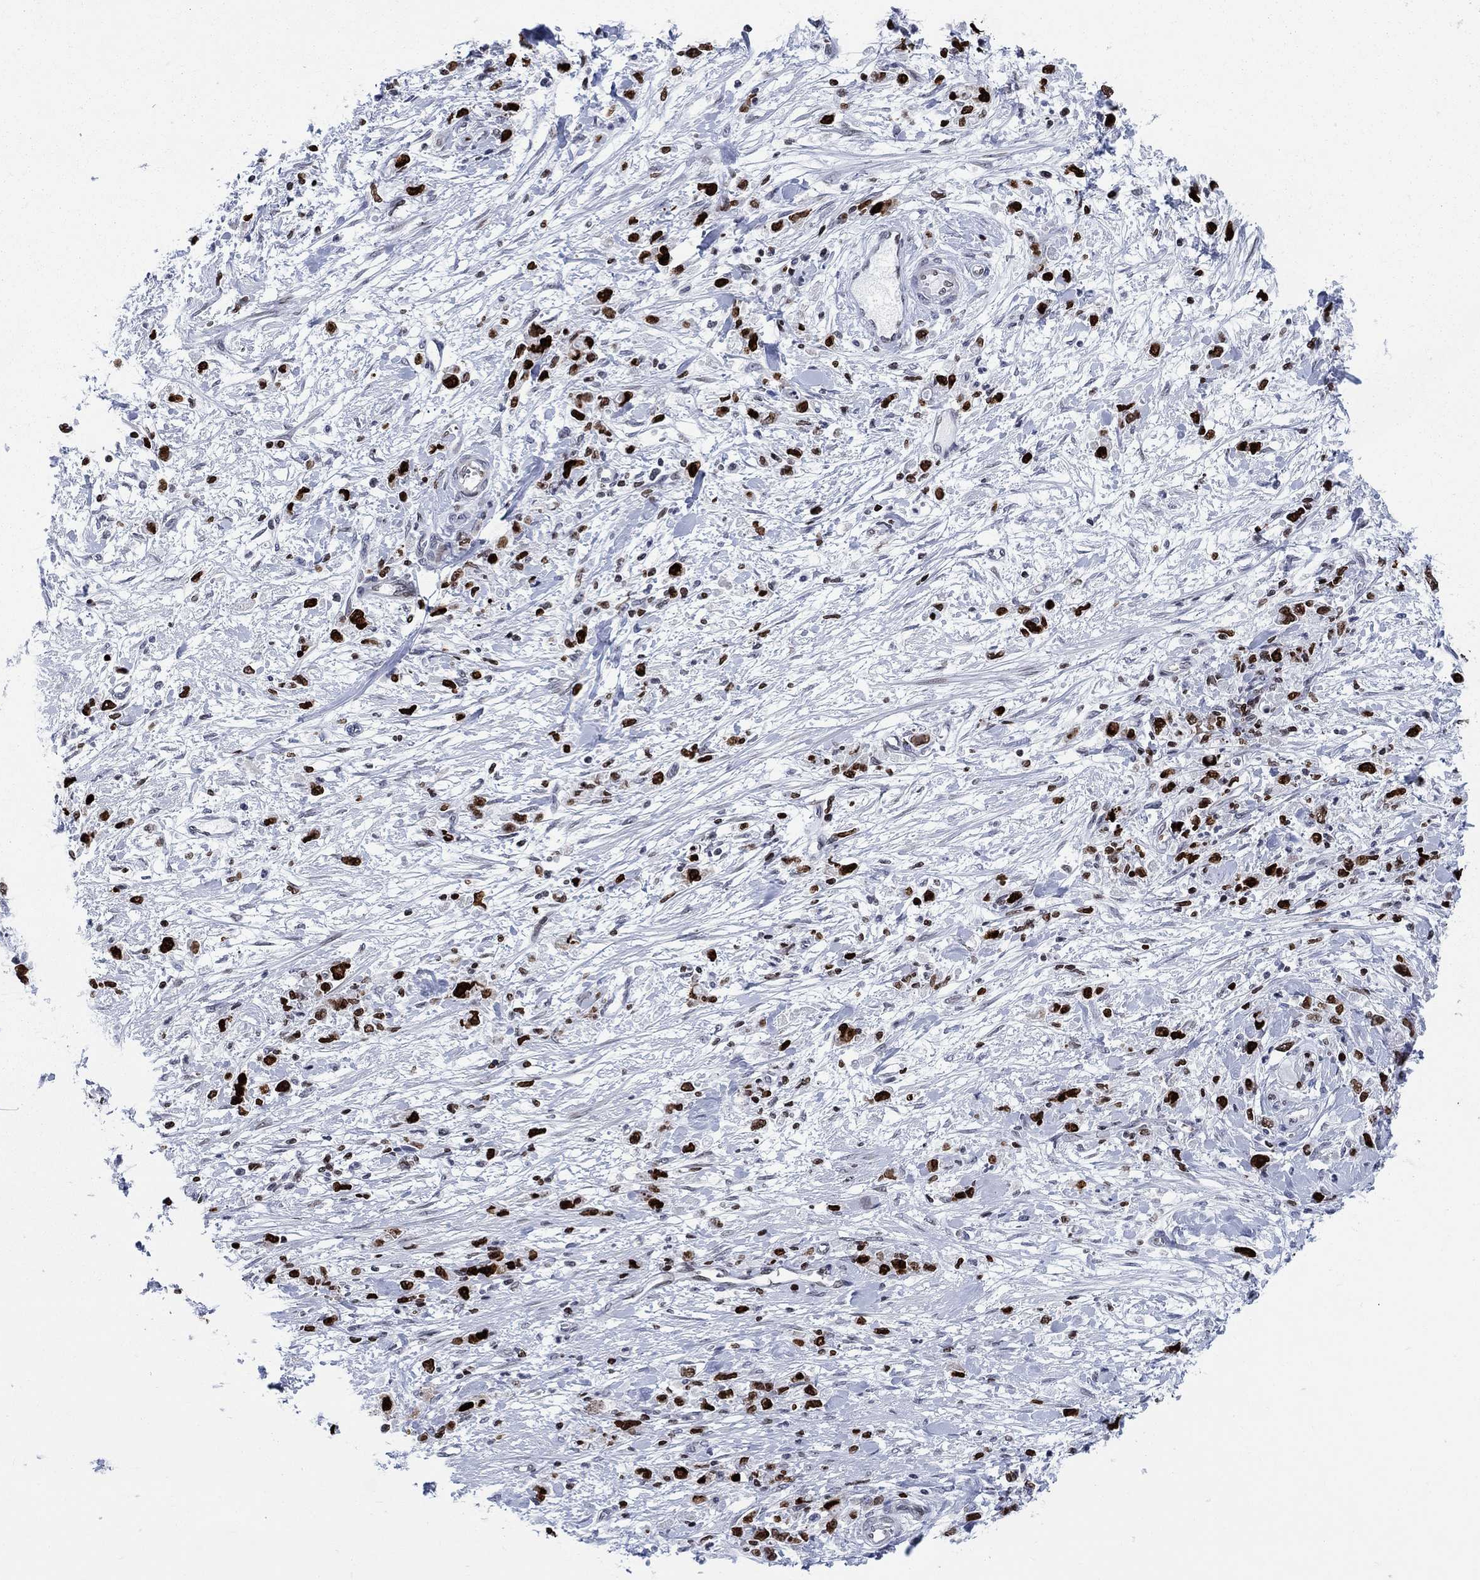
{"staining": {"intensity": "strong", "quantity": ">75%", "location": "nuclear"}, "tissue": "stomach cancer", "cell_type": "Tumor cells", "image_type": "cancer", "snomed": [{"axis": "morphology", "description": "Adenocarcinoma, NOS"}, {"axis": "topography", "description": "Stomach"}], "caption": "This micrograph reveals IHC staining of stomach adenocarcinoma, with high strong nuclear expression in approximately >75% of tumor cells.", "gene": "HMGA1", "patient": {"sex": "female", "age": 59}}